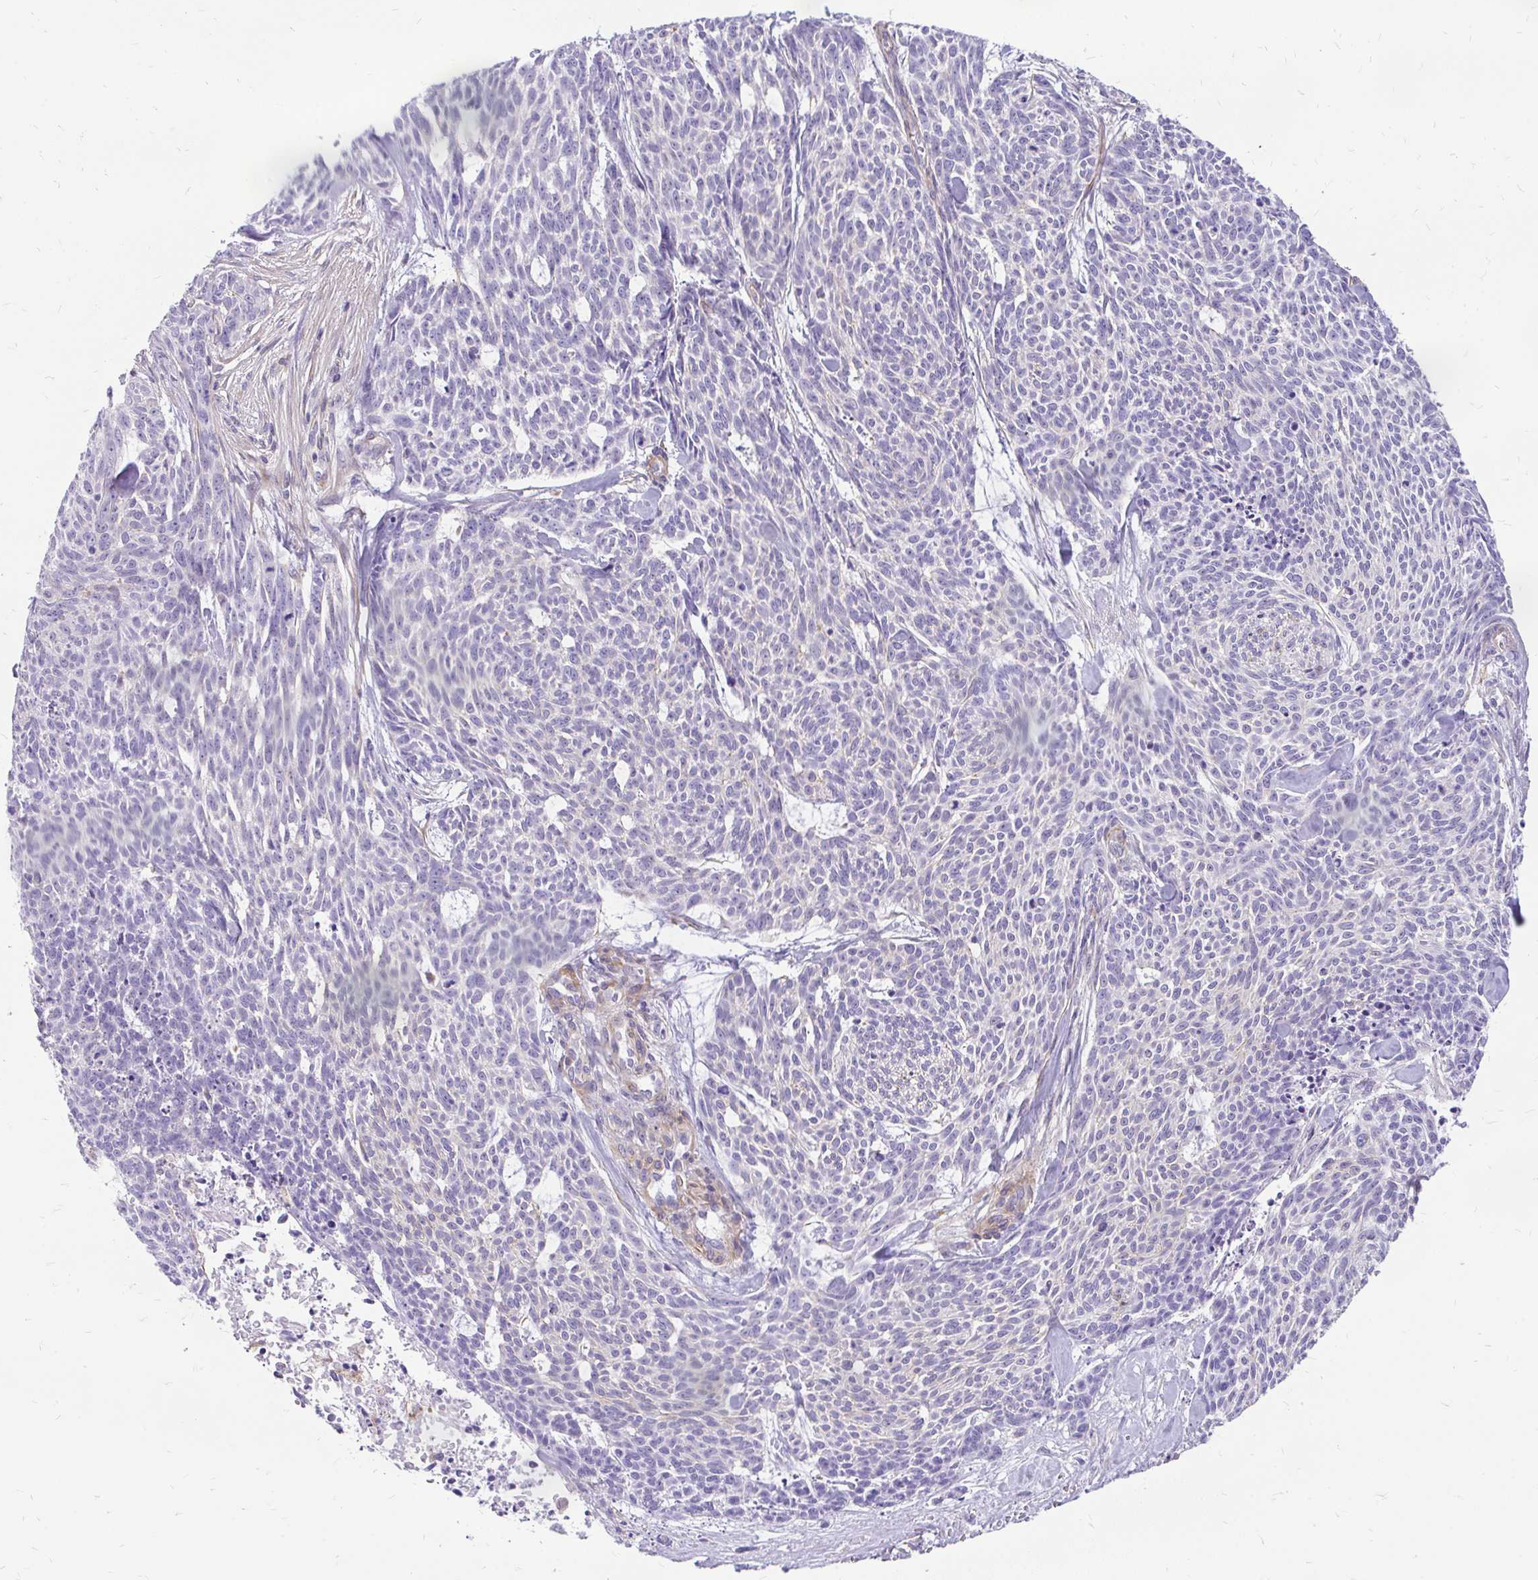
{"staining": {"intensity": "negative", "quantity": "none", "location": "none"}, "tissue": "skin cancer", "cell_type": "Tumor cells", "image_type": "cancer", "snomed": [{"axis": "morphology", "description": "Basal cell carcinoma"}, {"axis": "topography", "description": "Skin"}], "caption": "A photomicrograph of human skin cancer is negative for staining in tumor cells.", "gene": "FAM83C", "patient": {"sex": "female", "age": 93}}